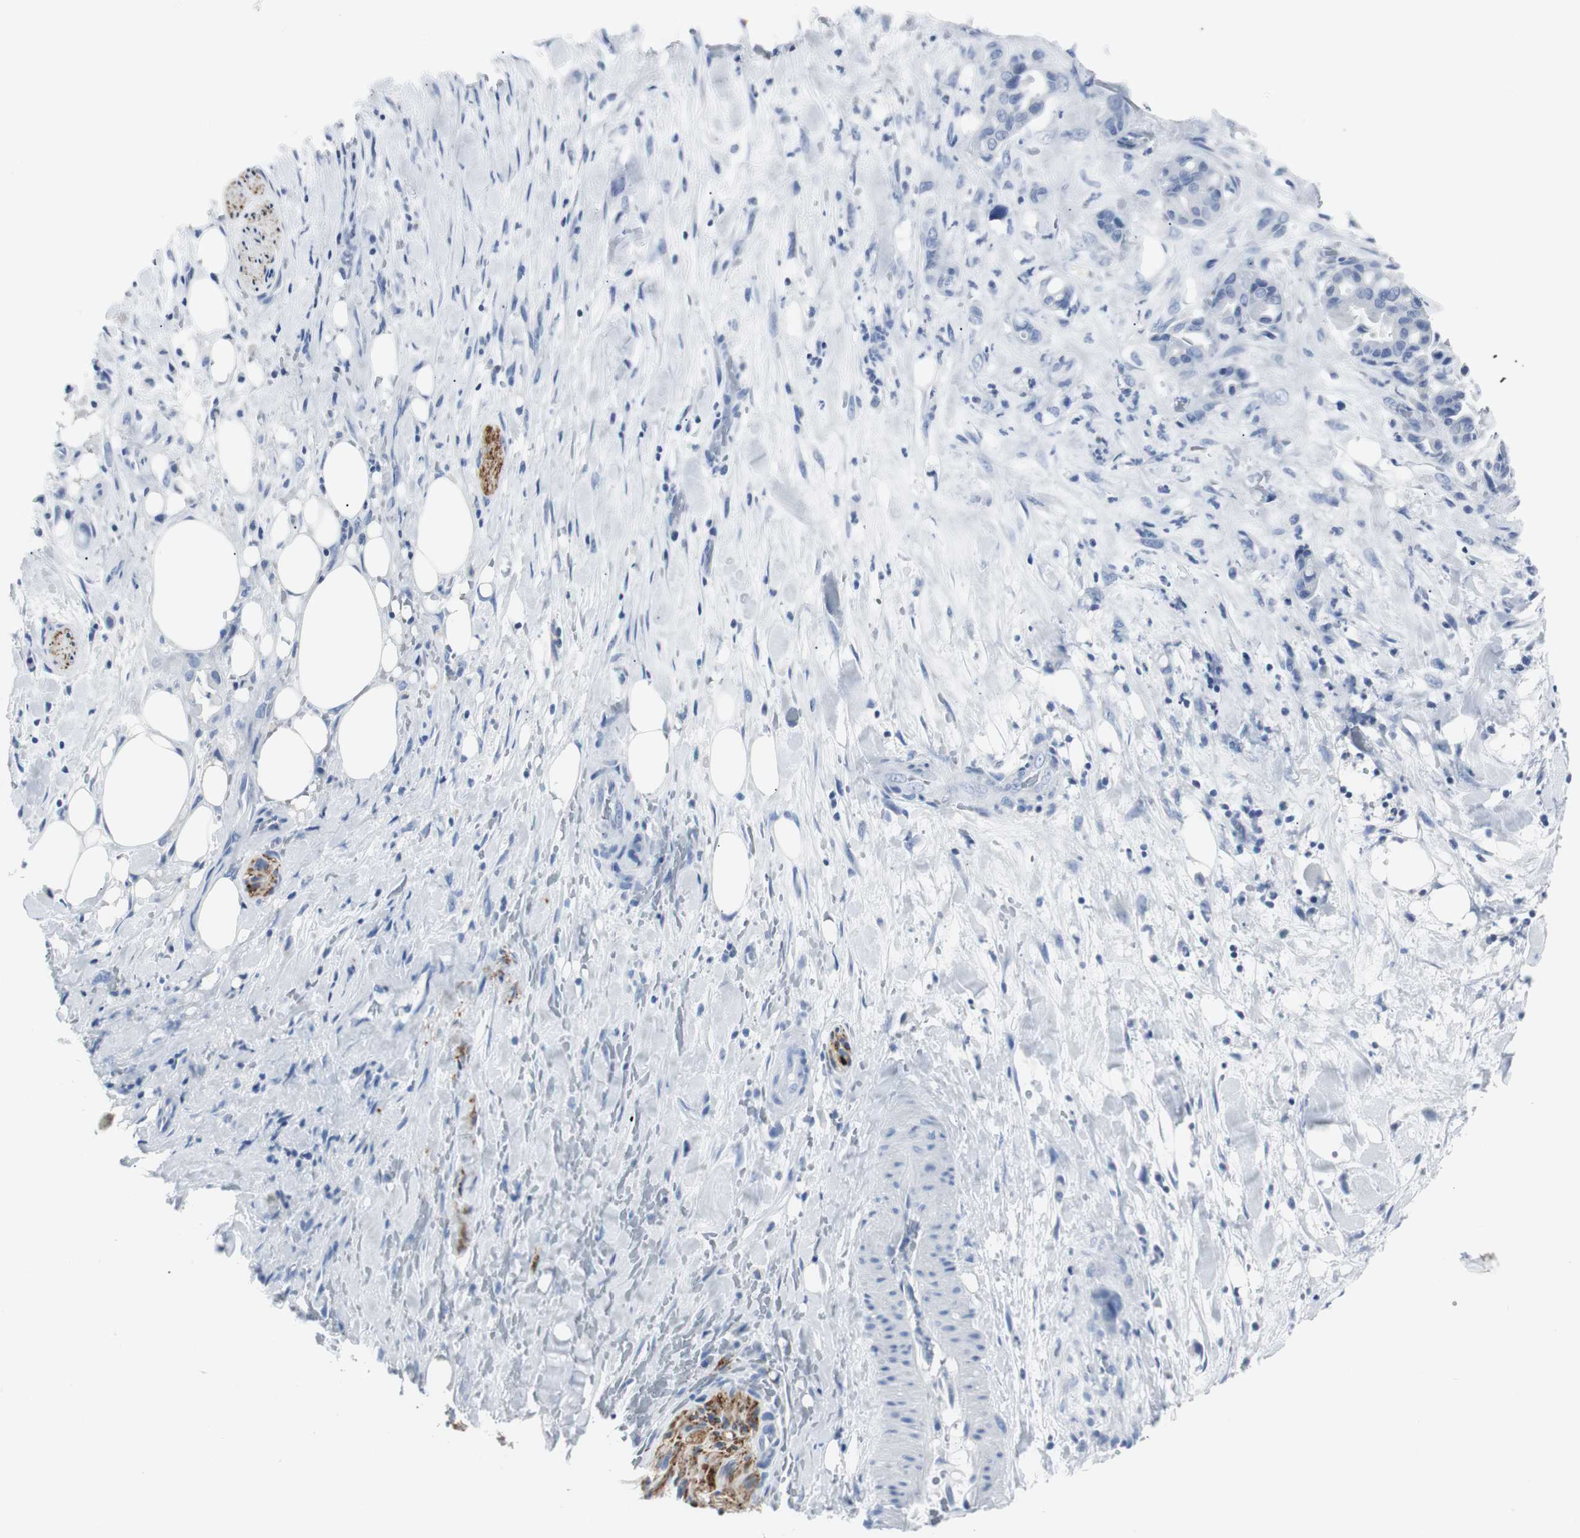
{"staining": {"intensity": "negative", "quantity": "none", "location": "none"}, "tissue": "liver cancer", "cell_type": "Tumor cells", "image_type": "cancer", "snomed": [{"axis": "morphology", "description": "Cholangiocarcinoma"}, {"axis": "topography", "description": "Liver"}], "caption": "Immunohistochemistry (IHC) image of neoplastic tissue: liver cancer stained with DAB (3,3'-diaminobenzidine) displays no significant protein expression in tumor cells.", "gene": "GAP43", "patient": {"sex": "female", "age": 68}}